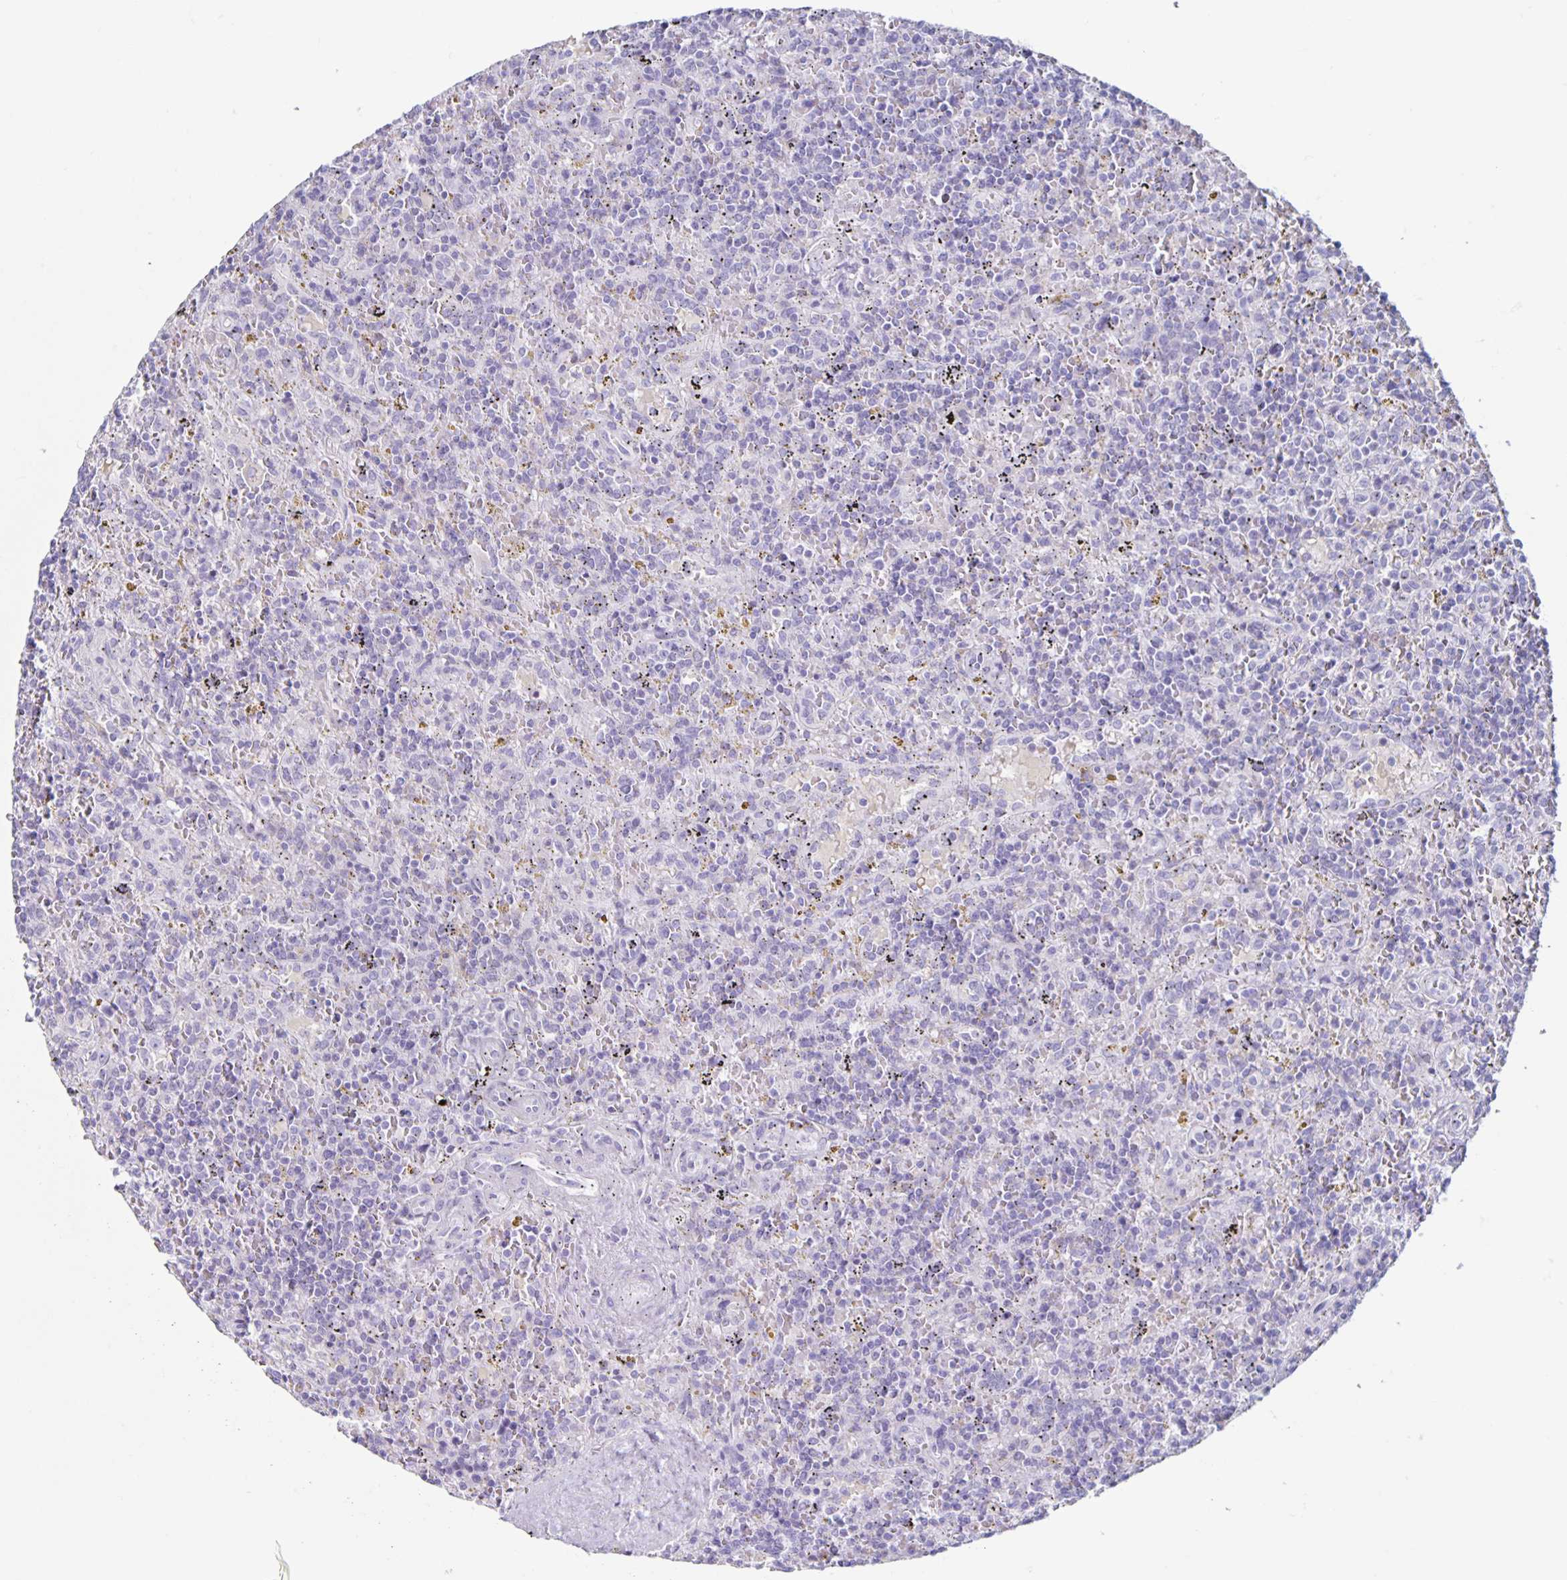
{"staining": {"intensity": "negative", "quantity": "none", "location": "none"}, "tissue": "lymphoma", "cell_type": "Tumor cells", "image_type": "cancer", "snomed": [{"axis": "morphology", "description": "Malignant lymphoma, non-Hodgkin's type, Low grade"}, {"axis": "topography", "description": "Spleen"}], "caption": "Tumor cells show no significant staining in lymphoma.", "gene": "CT45A5", "patient": {"sex": "male", "age": 67}}